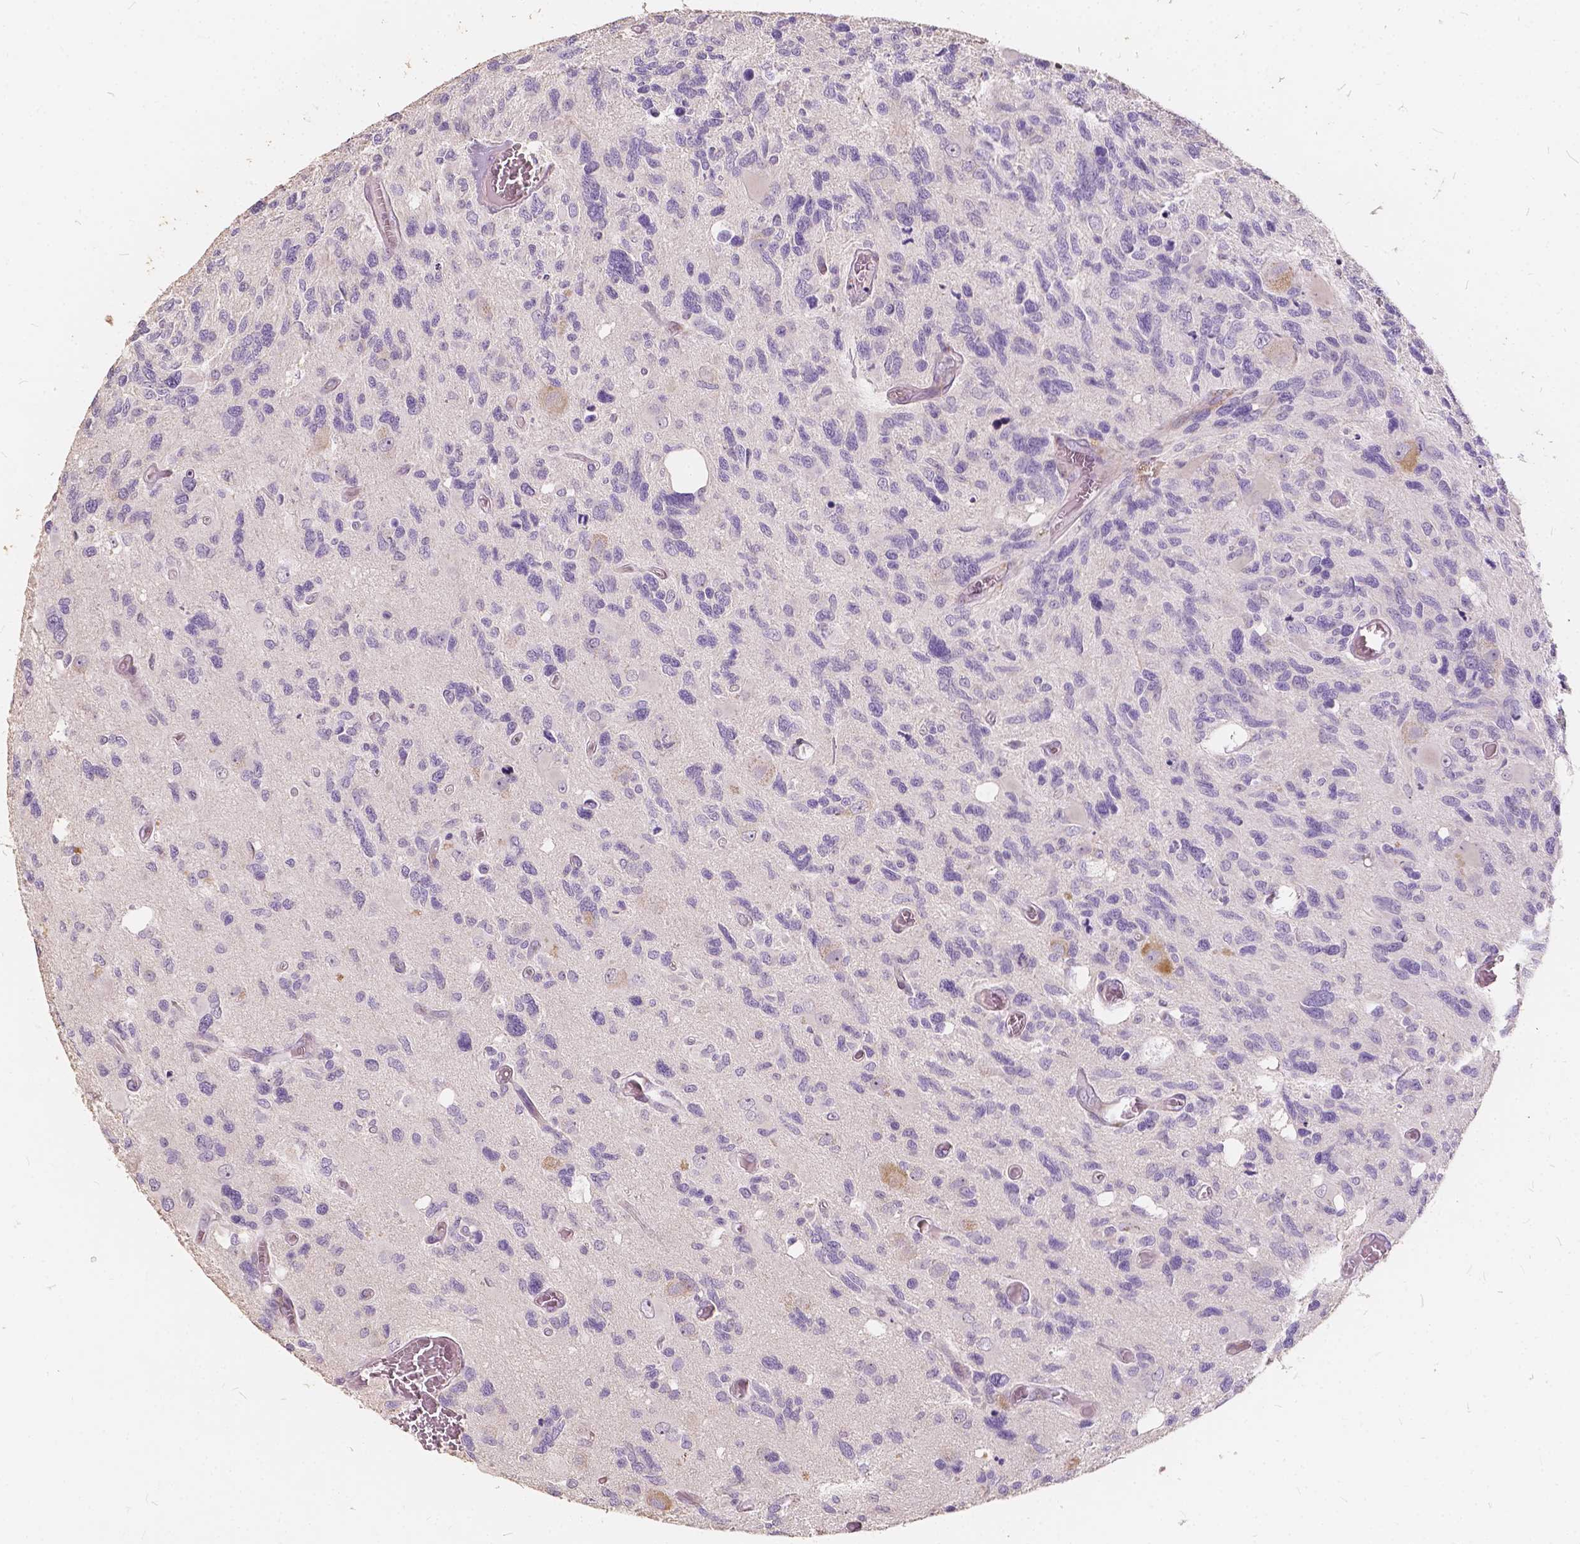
{"staining": {"intensity": "negative", "quantity": "none", "location": "none"}, "tissue": "glioma", "cell_type": "Tumor cells", "image_type": "cancer", "snomed": [{"axis": "morphology", "description": "Glioma, malignant, High grade"}, {"axis": "topography", "description": "Brain"}], "caption": "Tumor cells are negative for protein expression in human glioma.", "gene": "SLC7A8", "patient": {"sex": "male", "age": 49}}